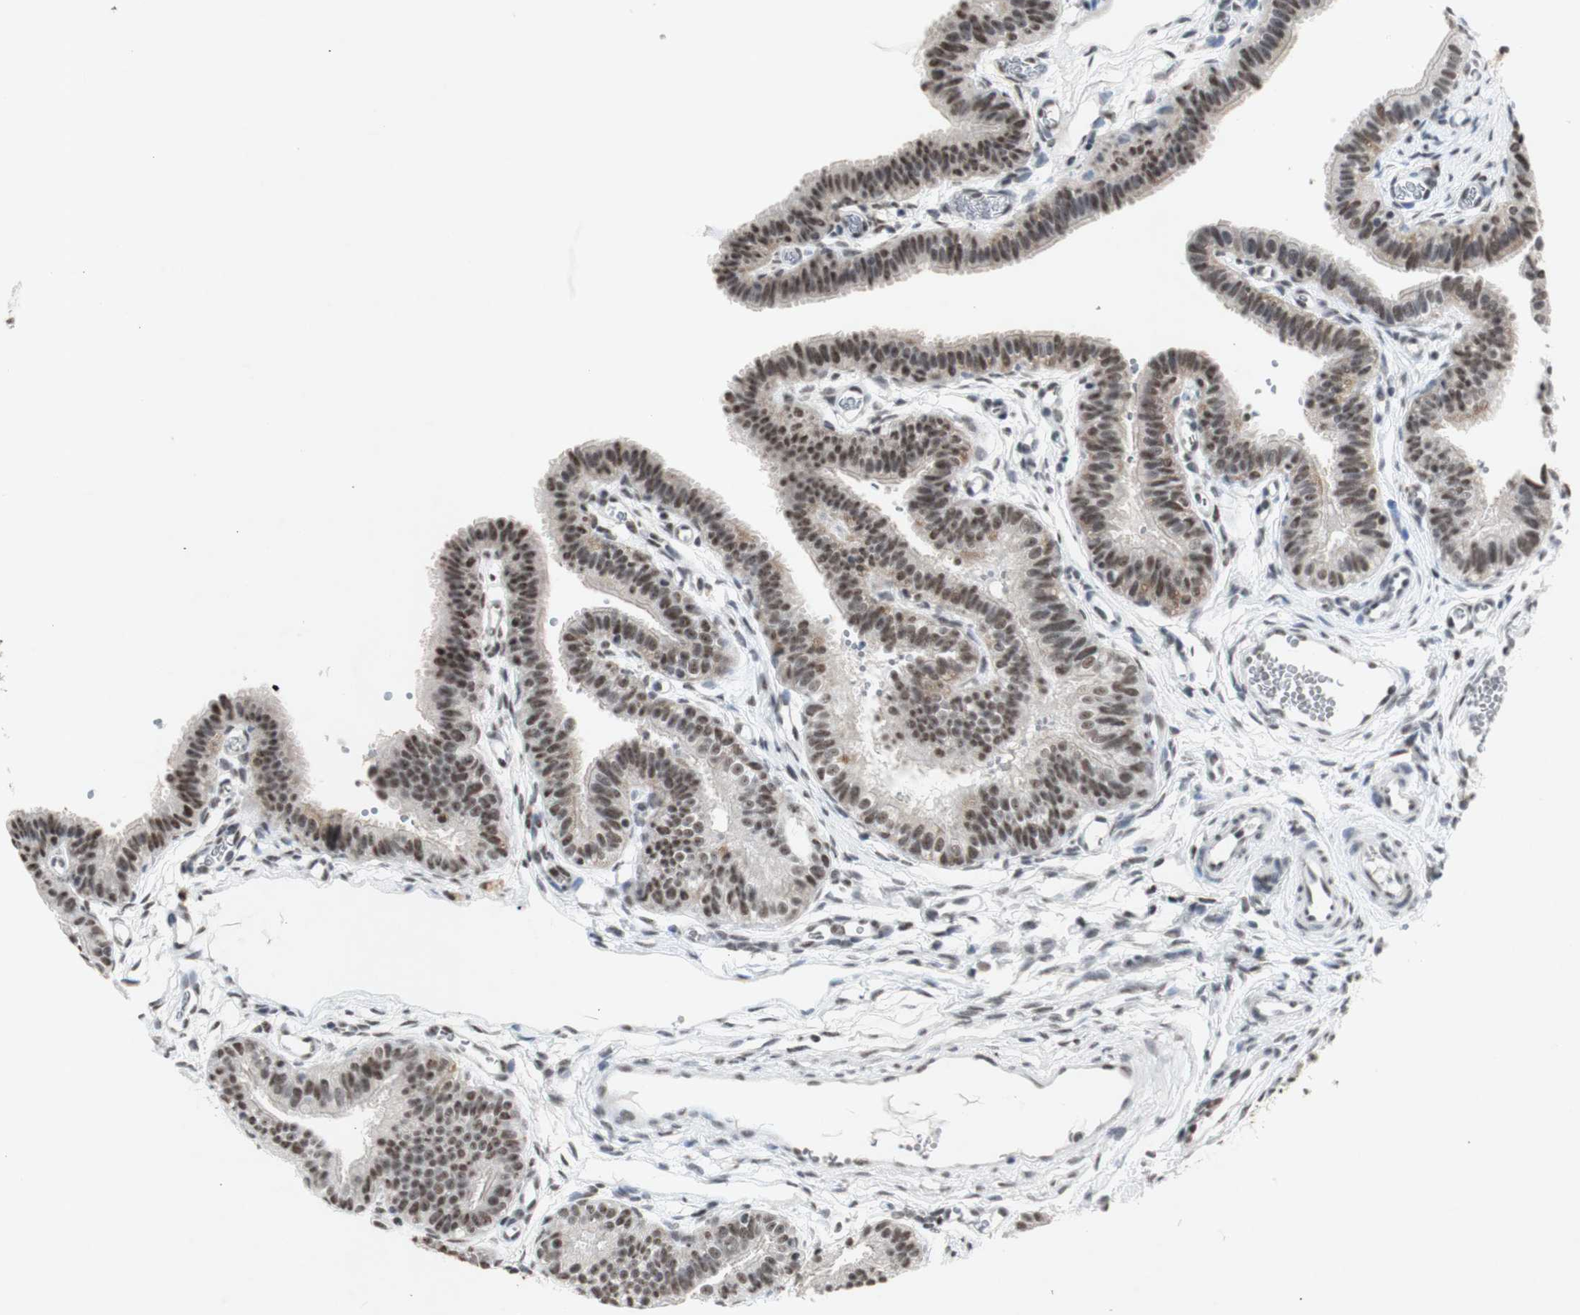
{"staining": {"intensity": "moderate", "quantity": ">75%", "location": "nuclear"}, "tissue": "fallopian tube", "cell_type": "Glandular cells", "image_type": "normal", "snomed": [{"axis": "morphology", "description": "Normal tissue, NOS"}, {"axis": "topography", "description": "Fallopian tube"}, {"axis": "topography", "description": "Placenta"}], "caption": "This is a histology image of IHC staining of normal fallopian tube, which shows moderate positivity in the nuclear of glandular cells.", "gene": "SNRPB", "patient": {"sex": "female", "age": 34}}